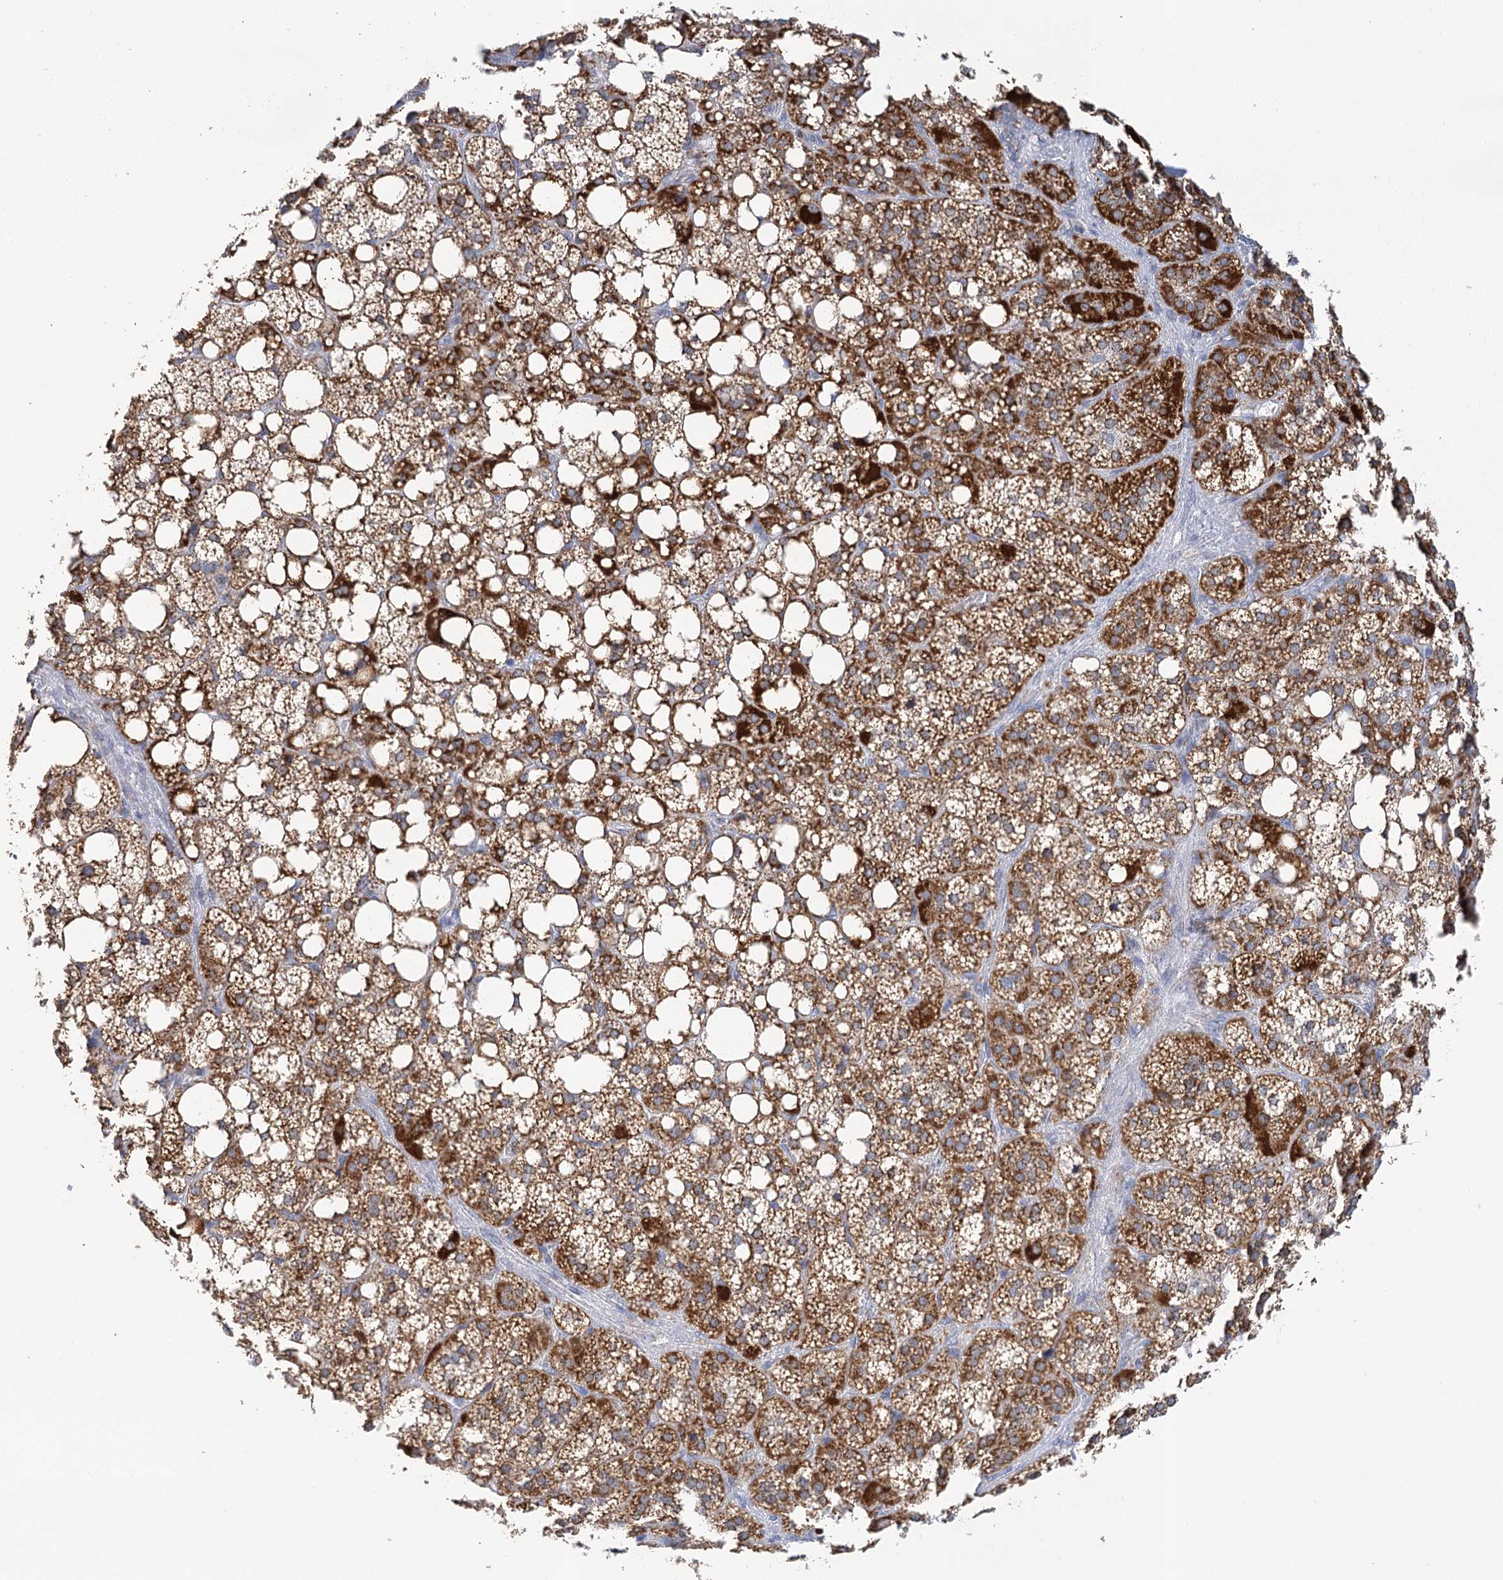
{"staining": {"intensity": "strong", "quantity": "25%-75%", "location": "cytoplasmic/membranous"}, "tissue": "adrenal gland", "cell_type": "Glandular cells", "image_type": "normal", "snomed": [{"axis": "morphology", "description": "Normal tissue, NOS"}, {"axis": "topography", "description": "Adrenal gland"}], "caption": "Strong cytoplasmic/membranous protein positivity is identified in approximately 25%-75% of glandular cells in adrenal gland. The protein is shown in brown color, while the nuclei are stained blue.", "gene": "LSS", "patient": {"sex": "female", "age": 59}}